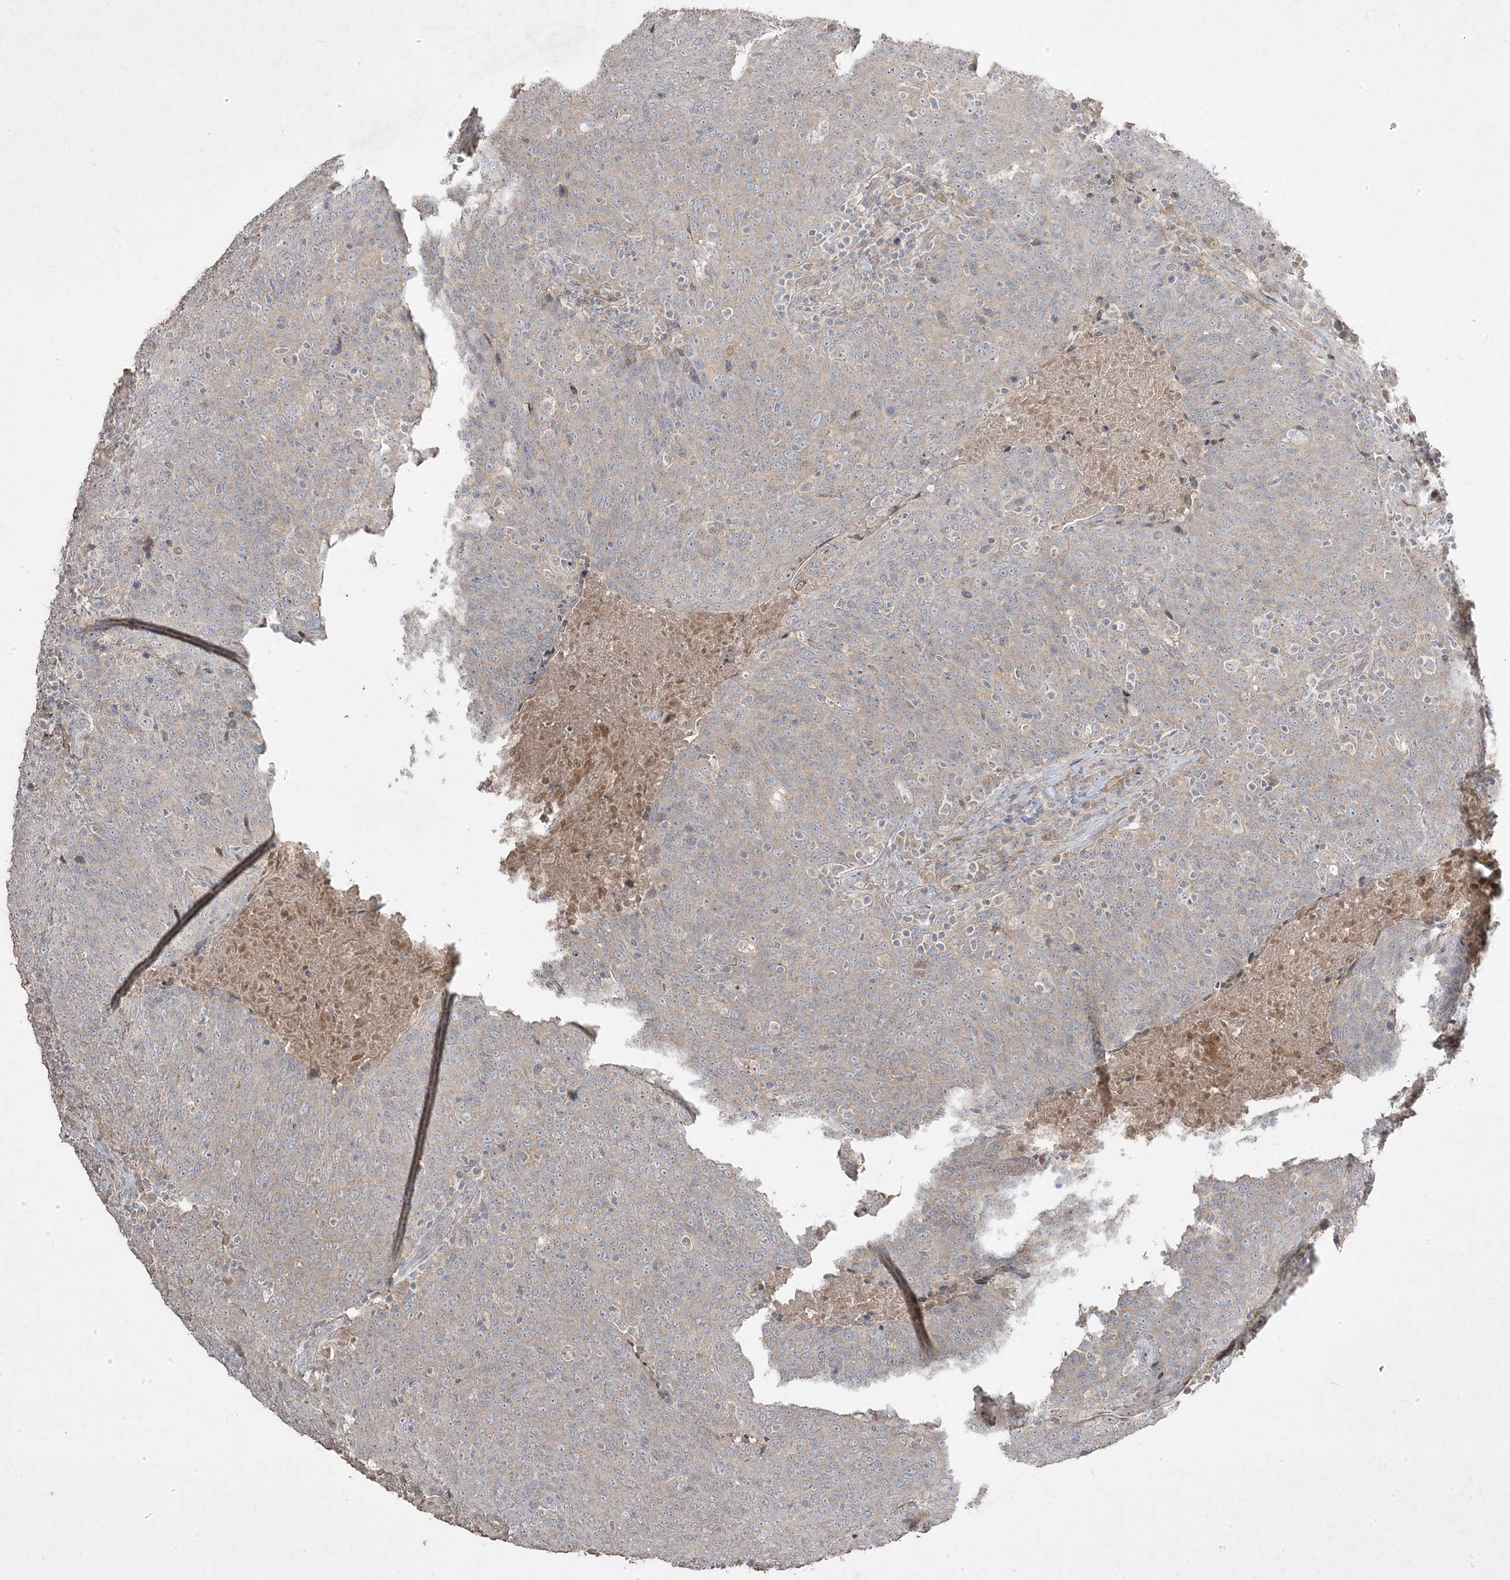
{"staining": {"intensity": "weak", "quantity": "<25%", "location": "cytoplasmic/membranous"}, "tissue": "head and neck cancer", "cell_type": "Tumor cells", "image_type": "cancer", "snomed": [{"axis": "morphology", "description": "Squamous cell carcinoma, NOS"}, {"axis": "morphology", "description": "Squamous cell carcinoma, metastatic, NOS"}, {"axis": "topography", "description": "Lymph node"}, {"axis": "topography", "description": "Head-Neck"}], "caption": "Immunohistochemistry (IHC) of head and neck metastatic squamous cell carcinoma shows no expression in tumor cells. (Immunohistochemistry (IHC), brightfield microscopy, high magnification).", "gene": "RGL4", "patient": {"sex": "male", "age": 62}}